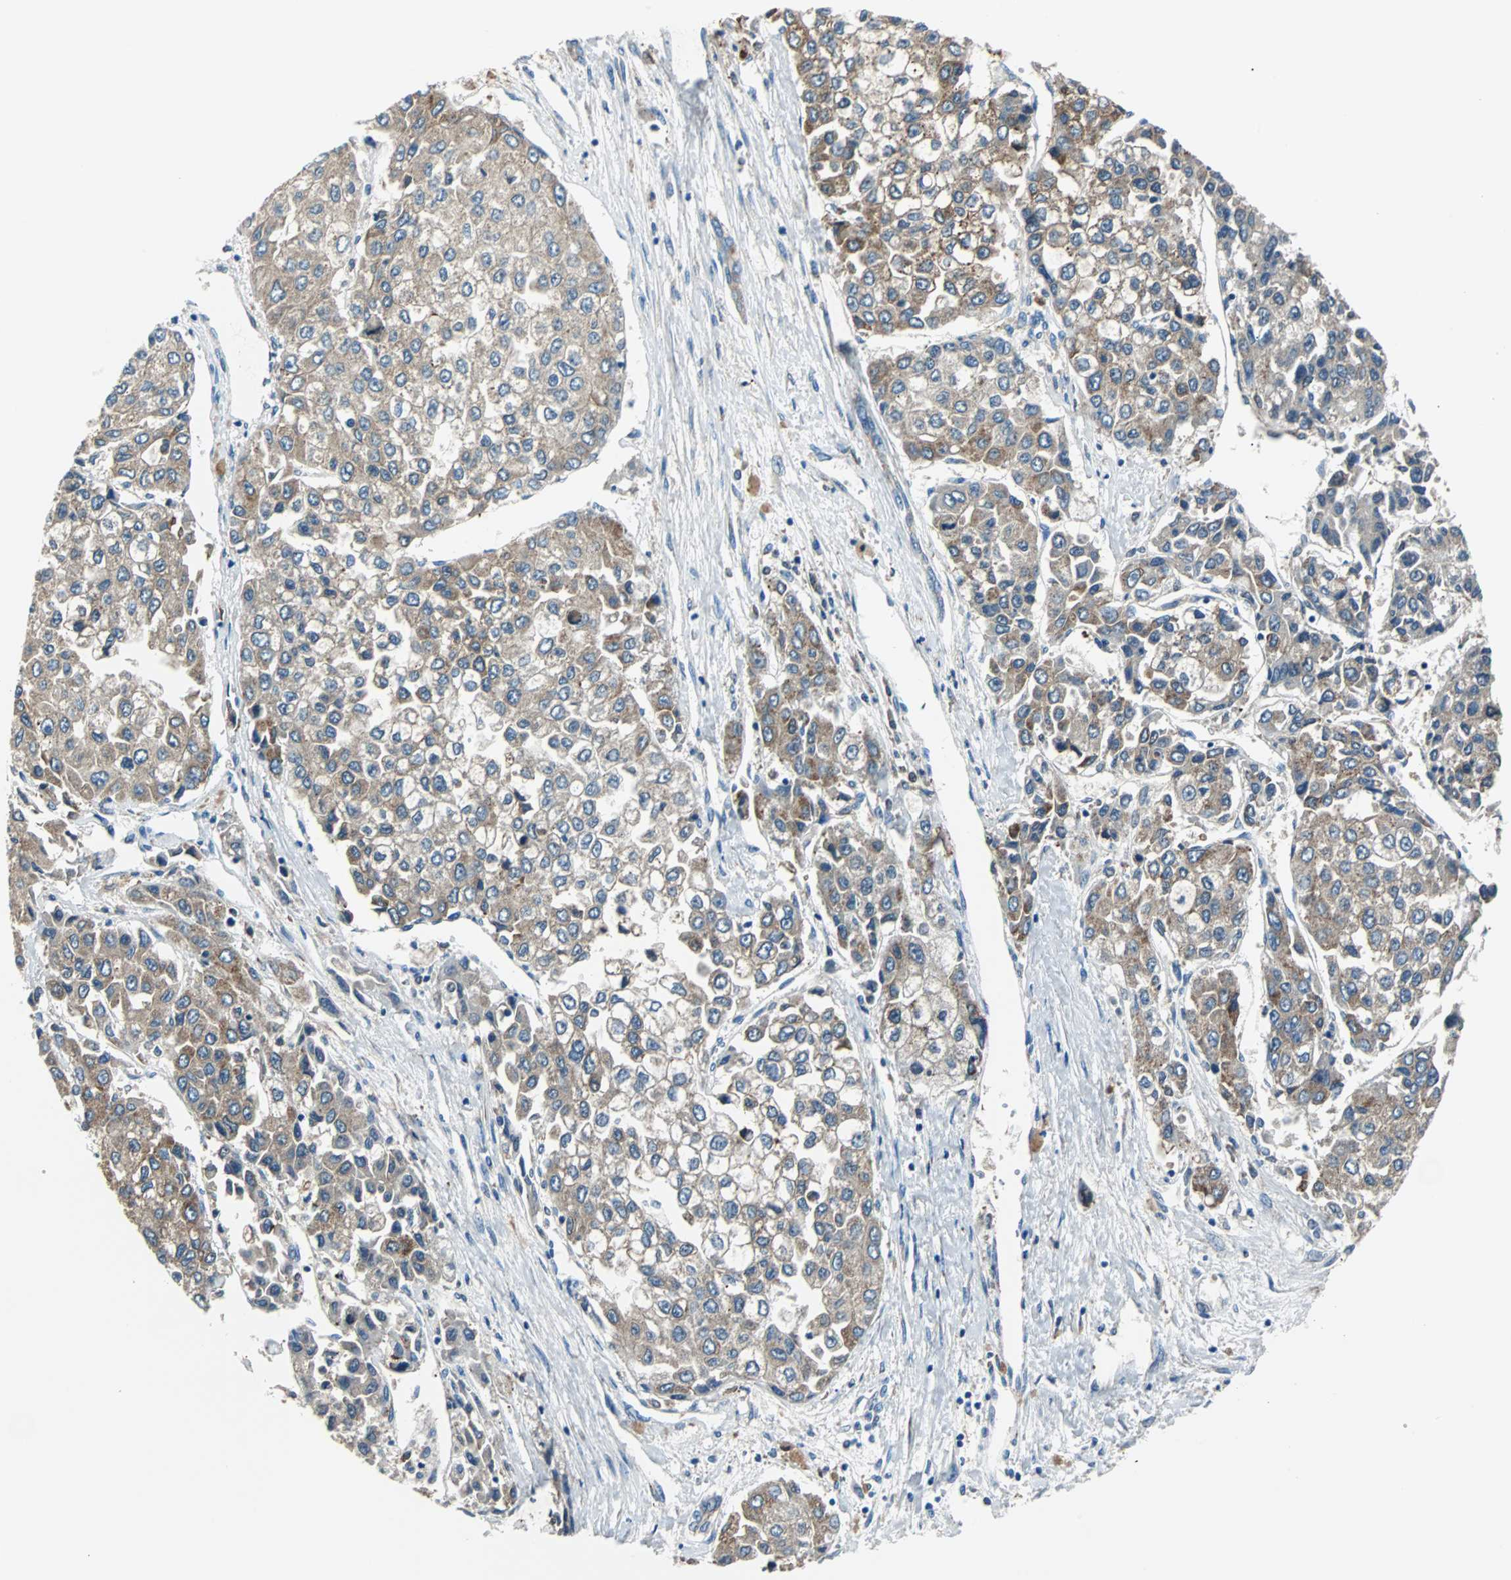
{"staining": {"intensity": "moderate", "quantity": ">75%", "location": "cytoplasmic/membranous"}, "tissue": "liver cancer", "cell_type": "Tumor cells", "image_type": "cancer", "snomed": [{"axis": "morphology", "description": "Carcinoma, Hepatocellular, NOS"}, {"axis": "topography", "description": "Liver"}], "caption": "DAB immunohistochemical staining of liver cancer displays moderate cytoplasmic/membranous protein staining in about >75% of tumor cells.", "gene": "PDIA4", "patient": {"sex": "female", "age": 66}}